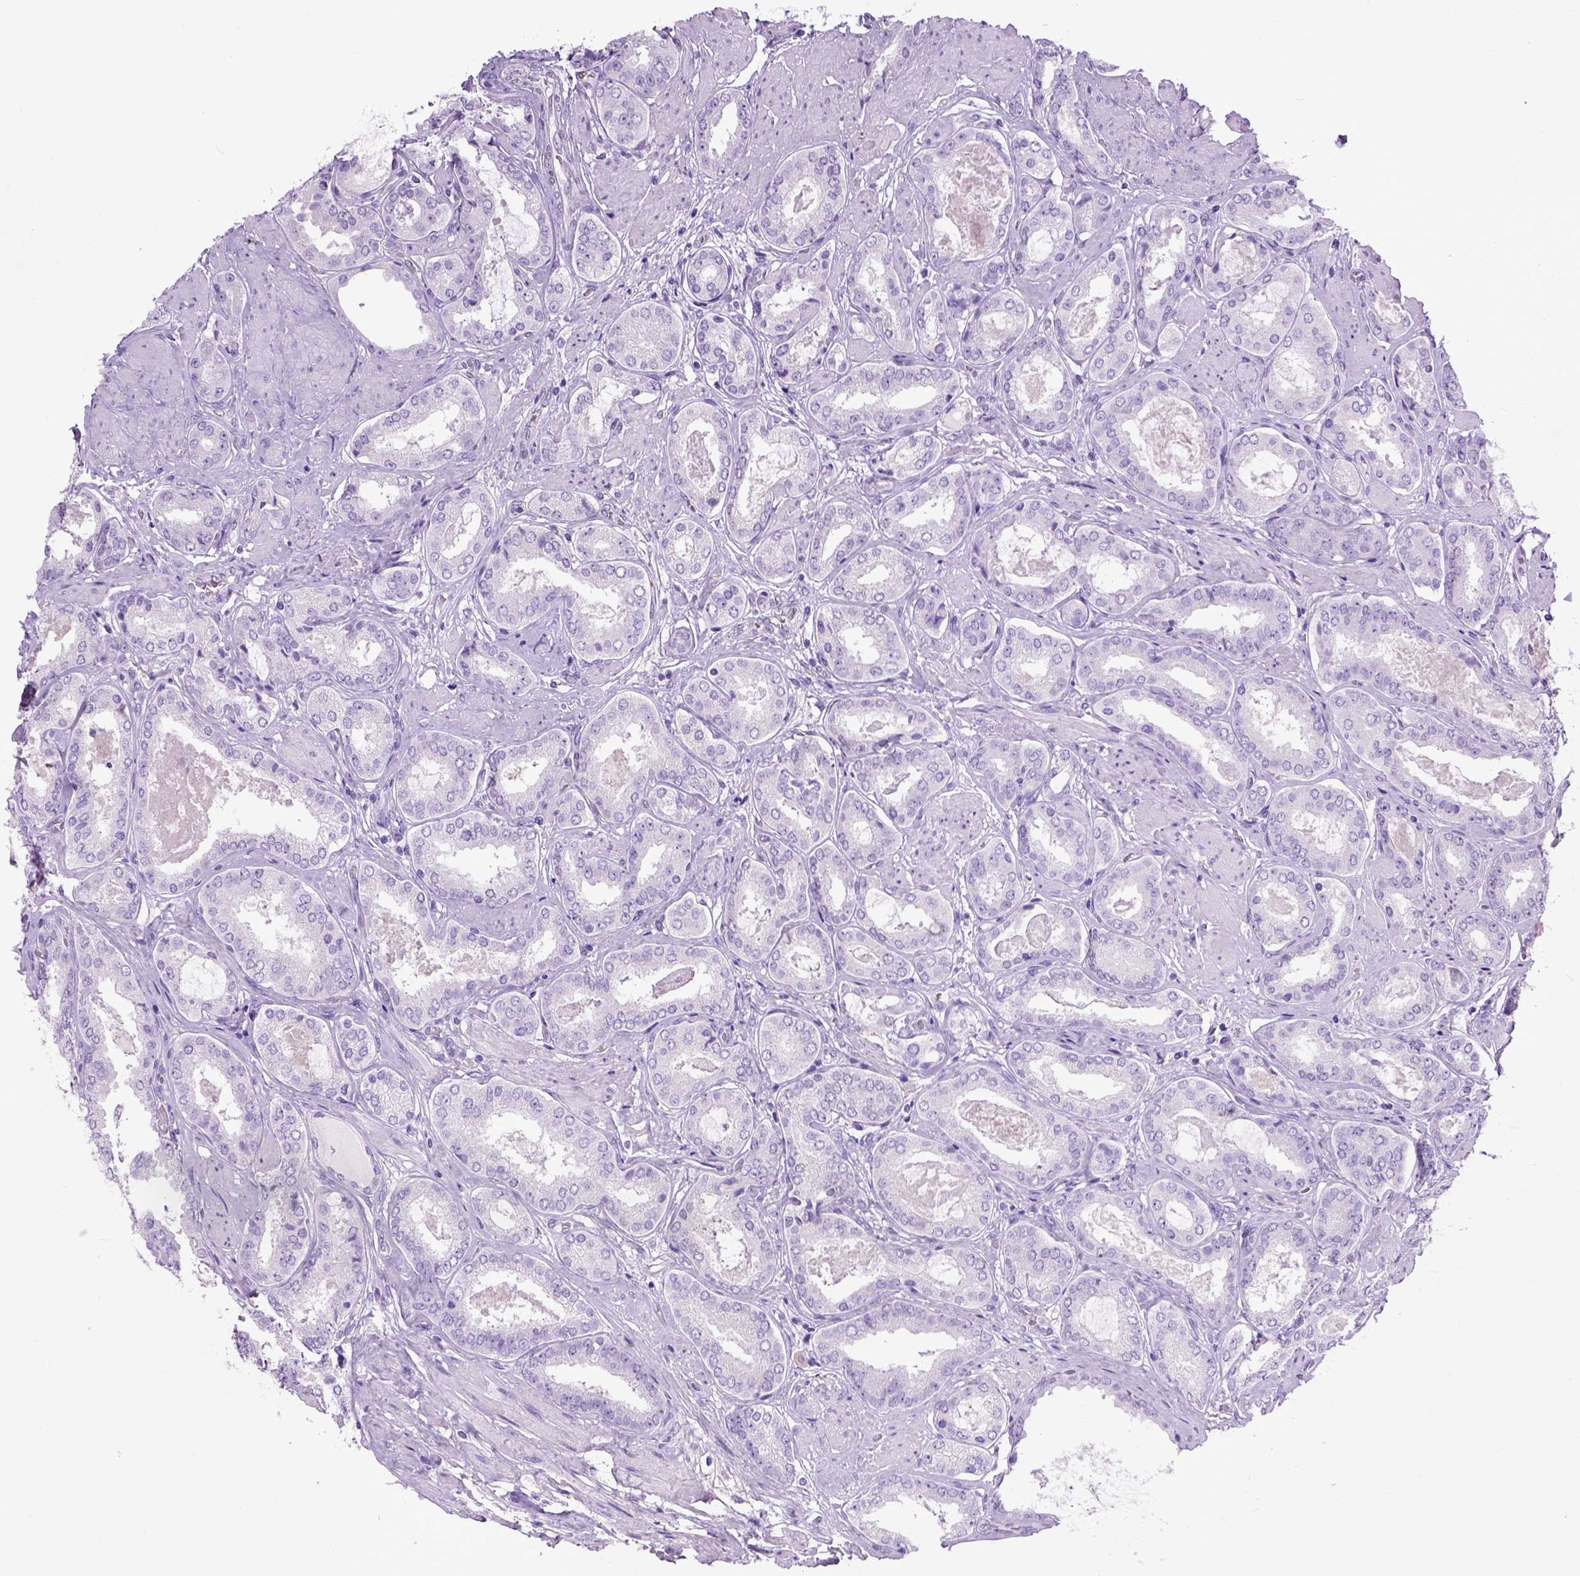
{"staining": {"intensity": "negative", "quantity": "none", "location": "none"}, "tissue": "prostate cancer", "cell_type": "Tumor cells", "image_type": "cancer", "snomed": [{"axis": "morphology", "description": "Adenocarcinoma, High grade"}, {"axis": "topography", "description": "Prostate"}], "caption": "High power microscopy photomicrograph of an immunohistochemistry (IHC) image of adenocarcinoma (high-grade) (prostate), revealing no significant expression in tumor cells.", "gene": "ADAMTS8", "patient": {"sex": "male", "age": 63}}